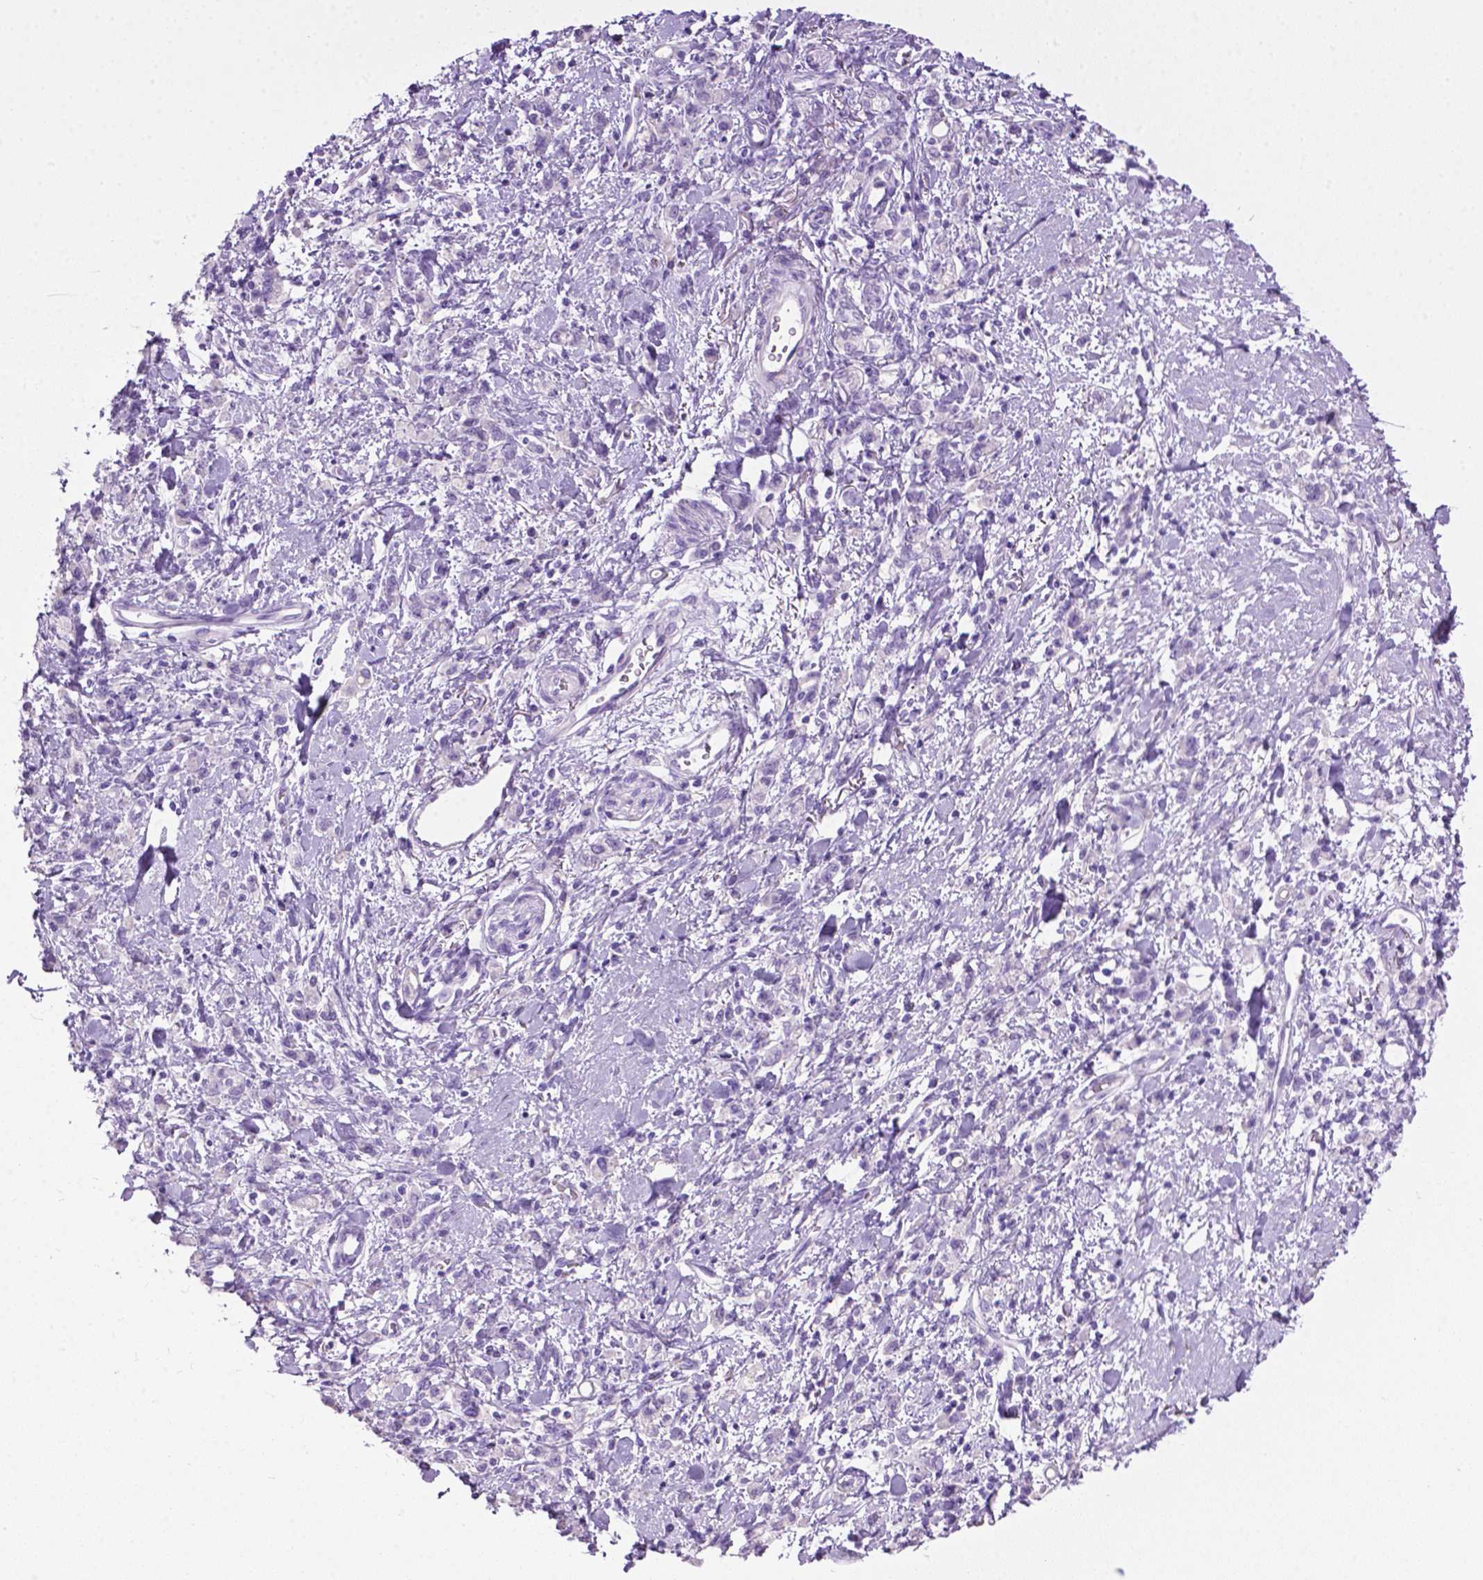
{"staining": {"intensity": "negative", "quantity": "none", "location": "none"}, "tissue": "stomach cancer", "cell_type": "Tumor cells", "image_type": "cancer", "snomed": [{"axis": "morphology", "description": "Adenocarcinoma, NOS"}, {"axis": "topography", "description": "Stomach"}], "caption": "This image is of stomach cancer stained with immunohistochemistry to label a protein in brown with the nuclei are counter-stained blue. There is no staining in tumor cells. (DAB (3,3'-diaminobenzidine) IHC visualized using brightfield microscopy, high magnification).", "gene": "LELP1", "patient": {"sex": "male", "age": 77}}